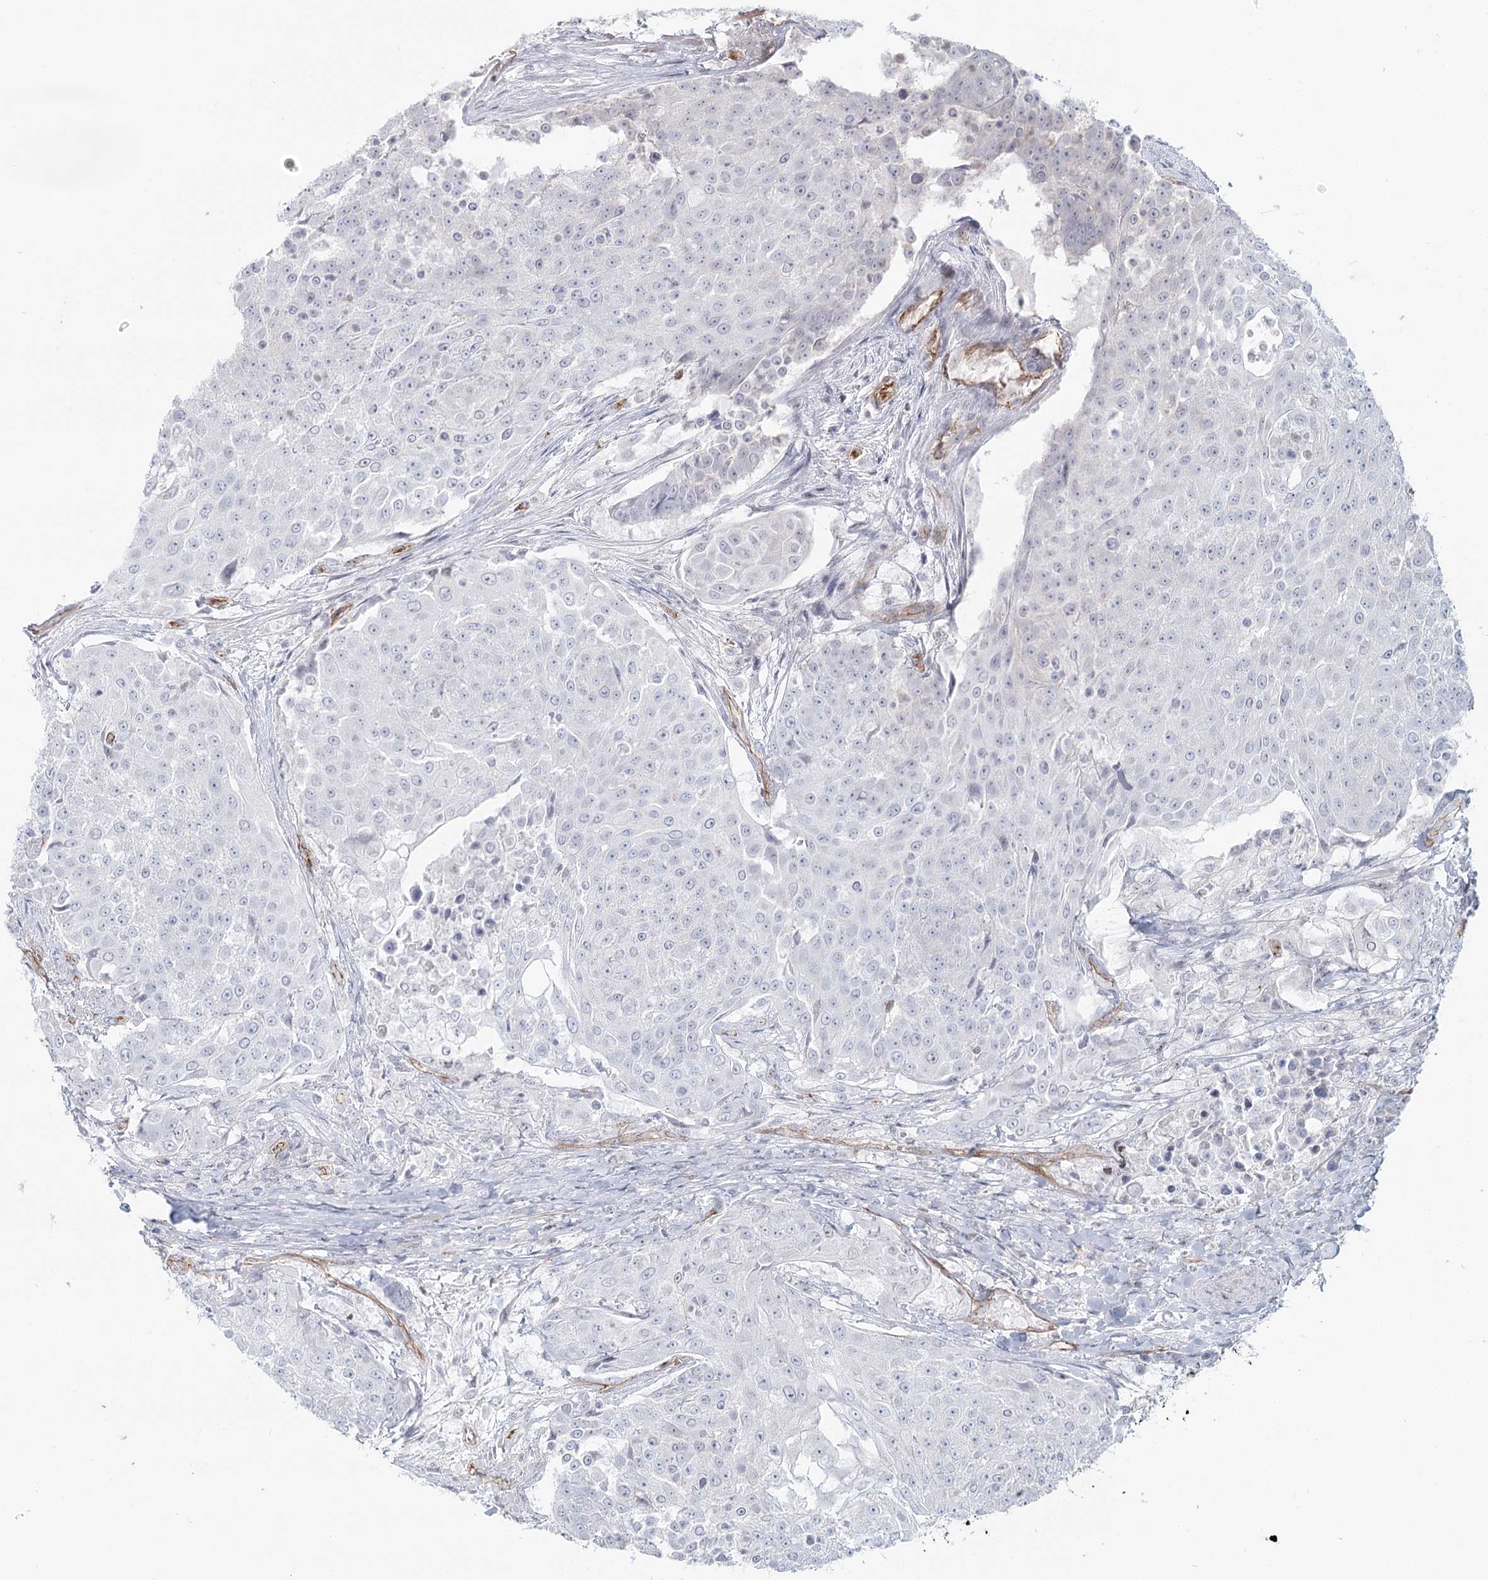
{"staining": {"intensity": "negative", "quantity": "none", "location": "none"}, "tissue": "urothelial cancer", "cell_type": "Tumor cells", "image_type": "cancer", "snomed": [{"axis": "morphology", "description": "Urothelial carcinoma, High grade"}, {"axis": "topography", "description": "Urinary bladder"}], "caption": "A micrograph of urothelial cancer stained for a protein shows no brown staining in tumor cells.", "gene": "ZFYVE28", "patient": {"sex": "female", "age": 63}}